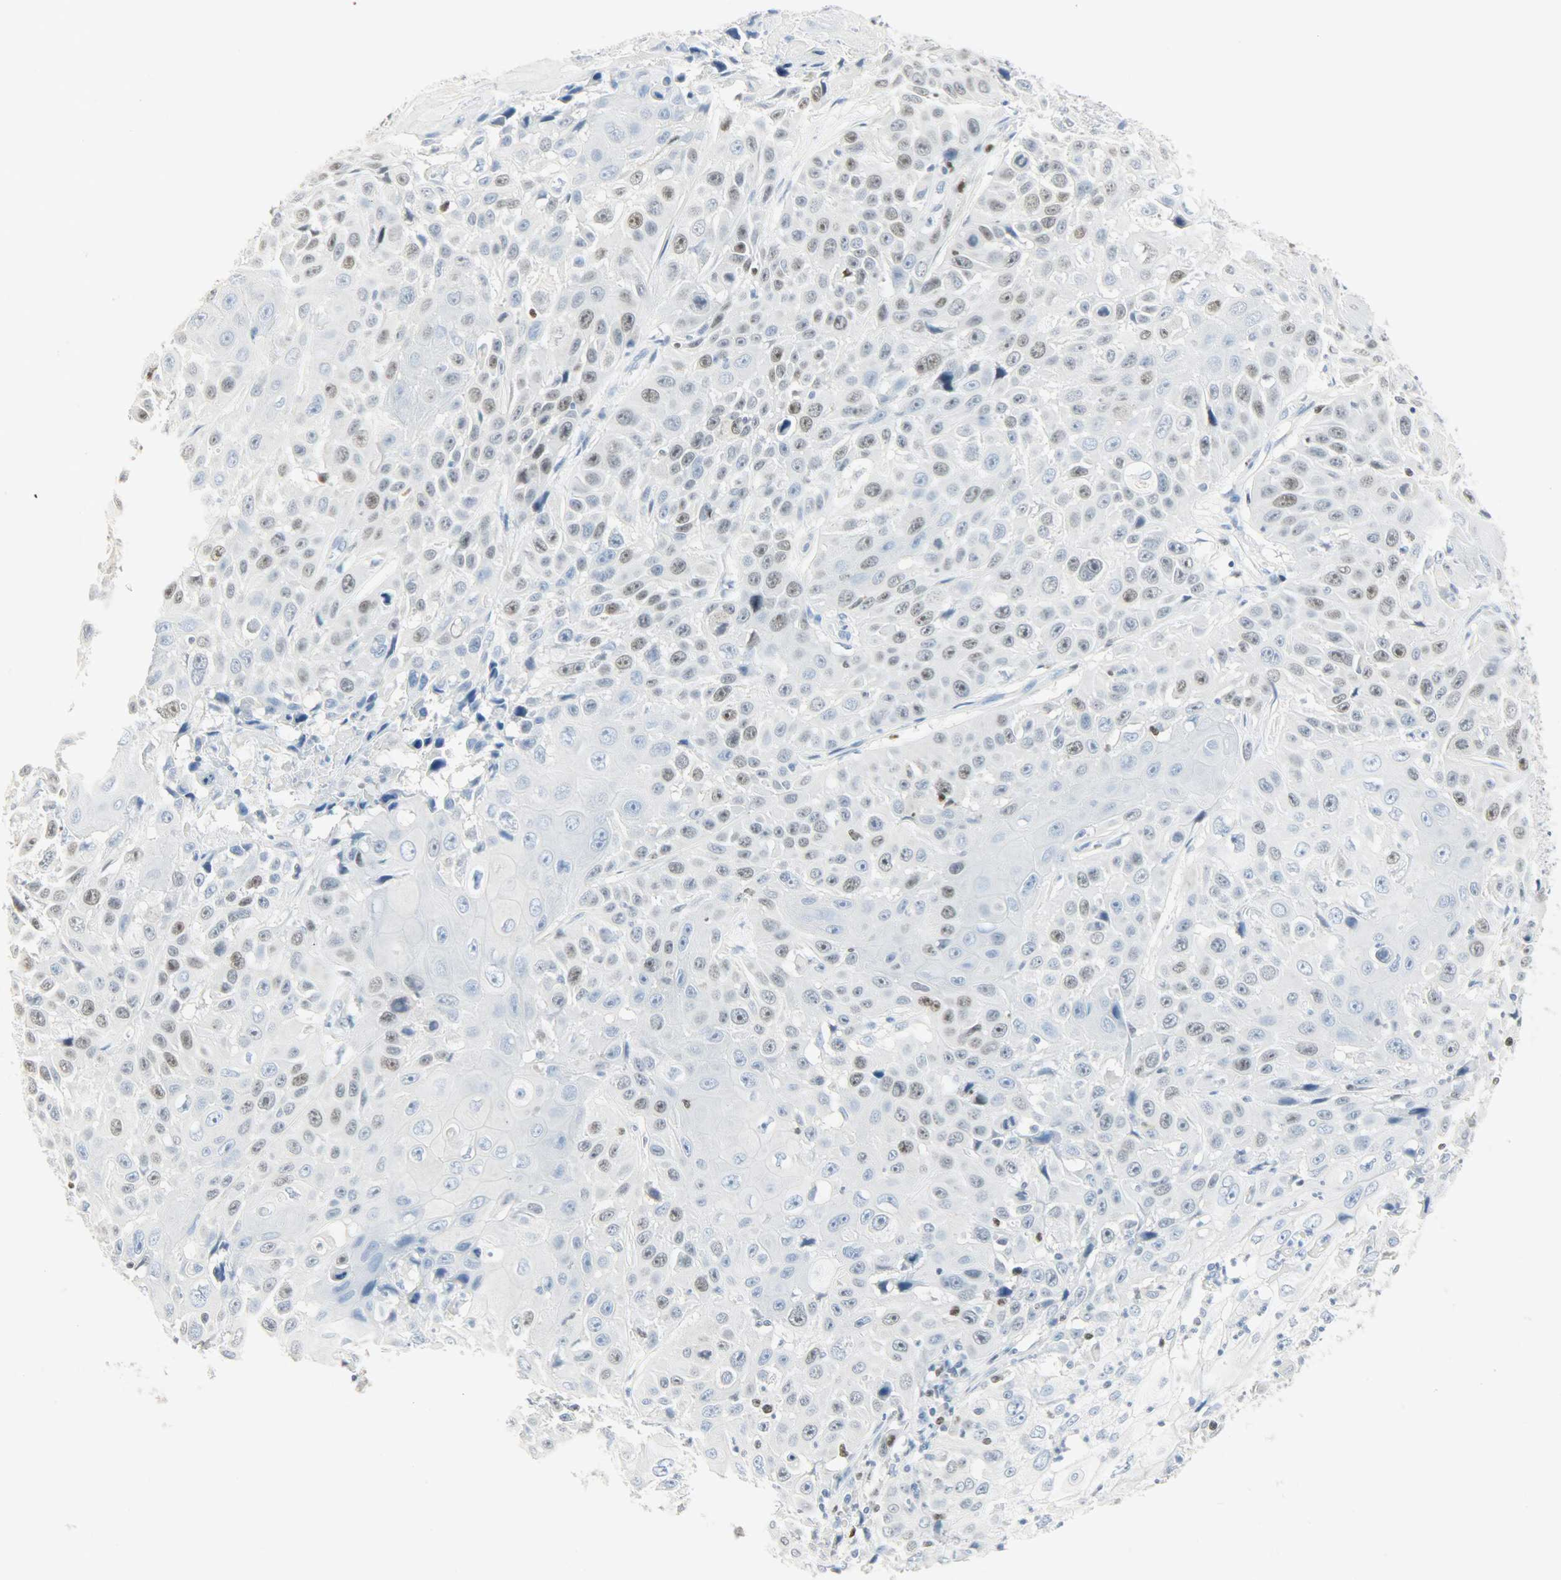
{"staining": {"intensity": "weak", "quantity": "<25%", "location": "nuclear"}, "tissue": "cervical cancer", "cell_type": "Tumor cells", "image_type": "cancer", "snomed": [{"axis": "morphology", "description": "Squamous cell carcinoma, NOS"}, {"axis": "topography", "description": "Cervix"}], "caption": "Cervical cancer was stained to show a protein in brown. There is no significant expression in tumor cells.", "gene": "HELLS", "patient": {"sex": "female", "age": 39}}